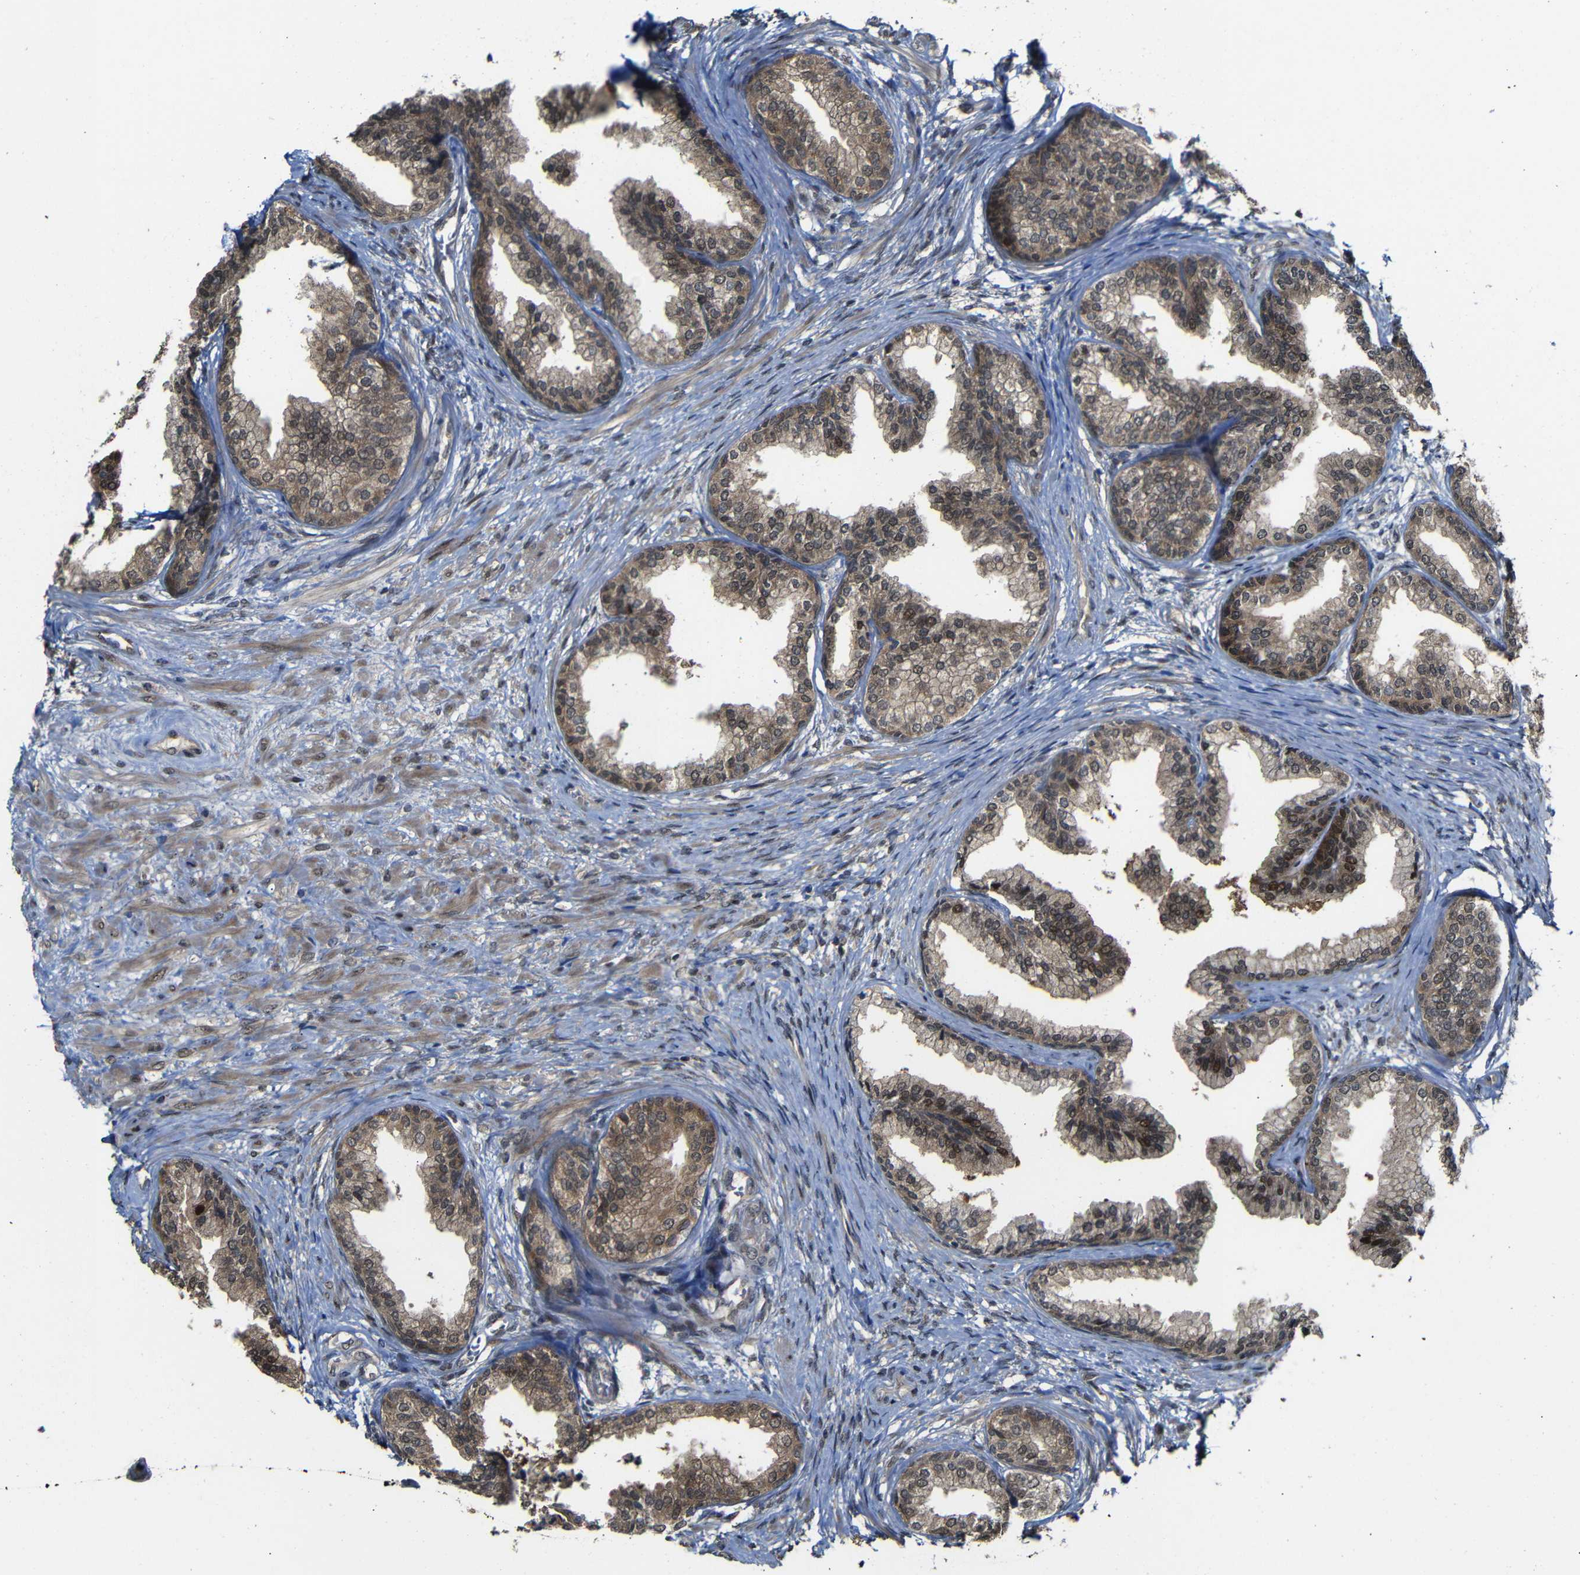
{"staining": {"intensity": "moderate", "quantity": ">75%", "location": "cytoplasmic/membranous,nuclear"}, "tissue": "prostate", "cell_type": "Glandular cells", "image_type": "normal", "snomed": [{"axis": "morphology", "description": "Normal tissue, NOS"}, {"axis": "topography", "description": "Prostate"}], "caption": "Human prostate stained for a protein (brown) displays moderate cytoplasmic/membranous,nuclear positive expression in about >75% of glandular cells.", "gene": "ATG12", "patient": {"sex": "male", "age": 76}}